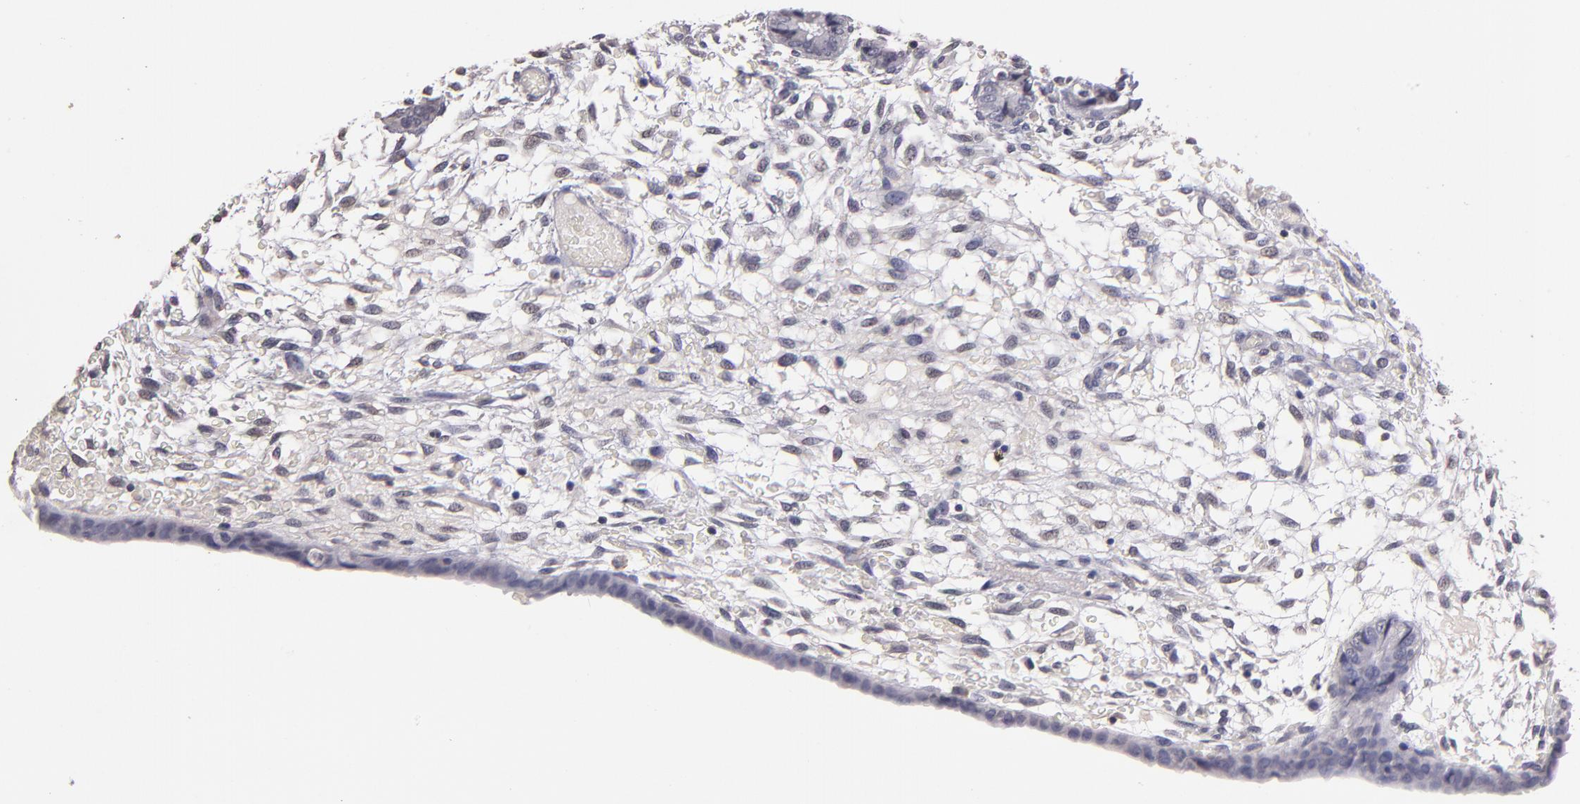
{"staining": {"intensity": "negative", "quantity": "none", "location": "none"}, "tissue": "endometrium", "cell_type": "Cells in endometrial stroma", "image_type": "normal", "snomed": [{"axis": "morphology", "description": "Normal tissue, NOS"}, {"axis": "topography", "description": "Endometrium"}], "caption": "Image shows no protein positivity in cells in endometrial stroma of unremarkable endometrium.", "gene": "SOX10", "patient": {"sex": "female", "age": 42}}